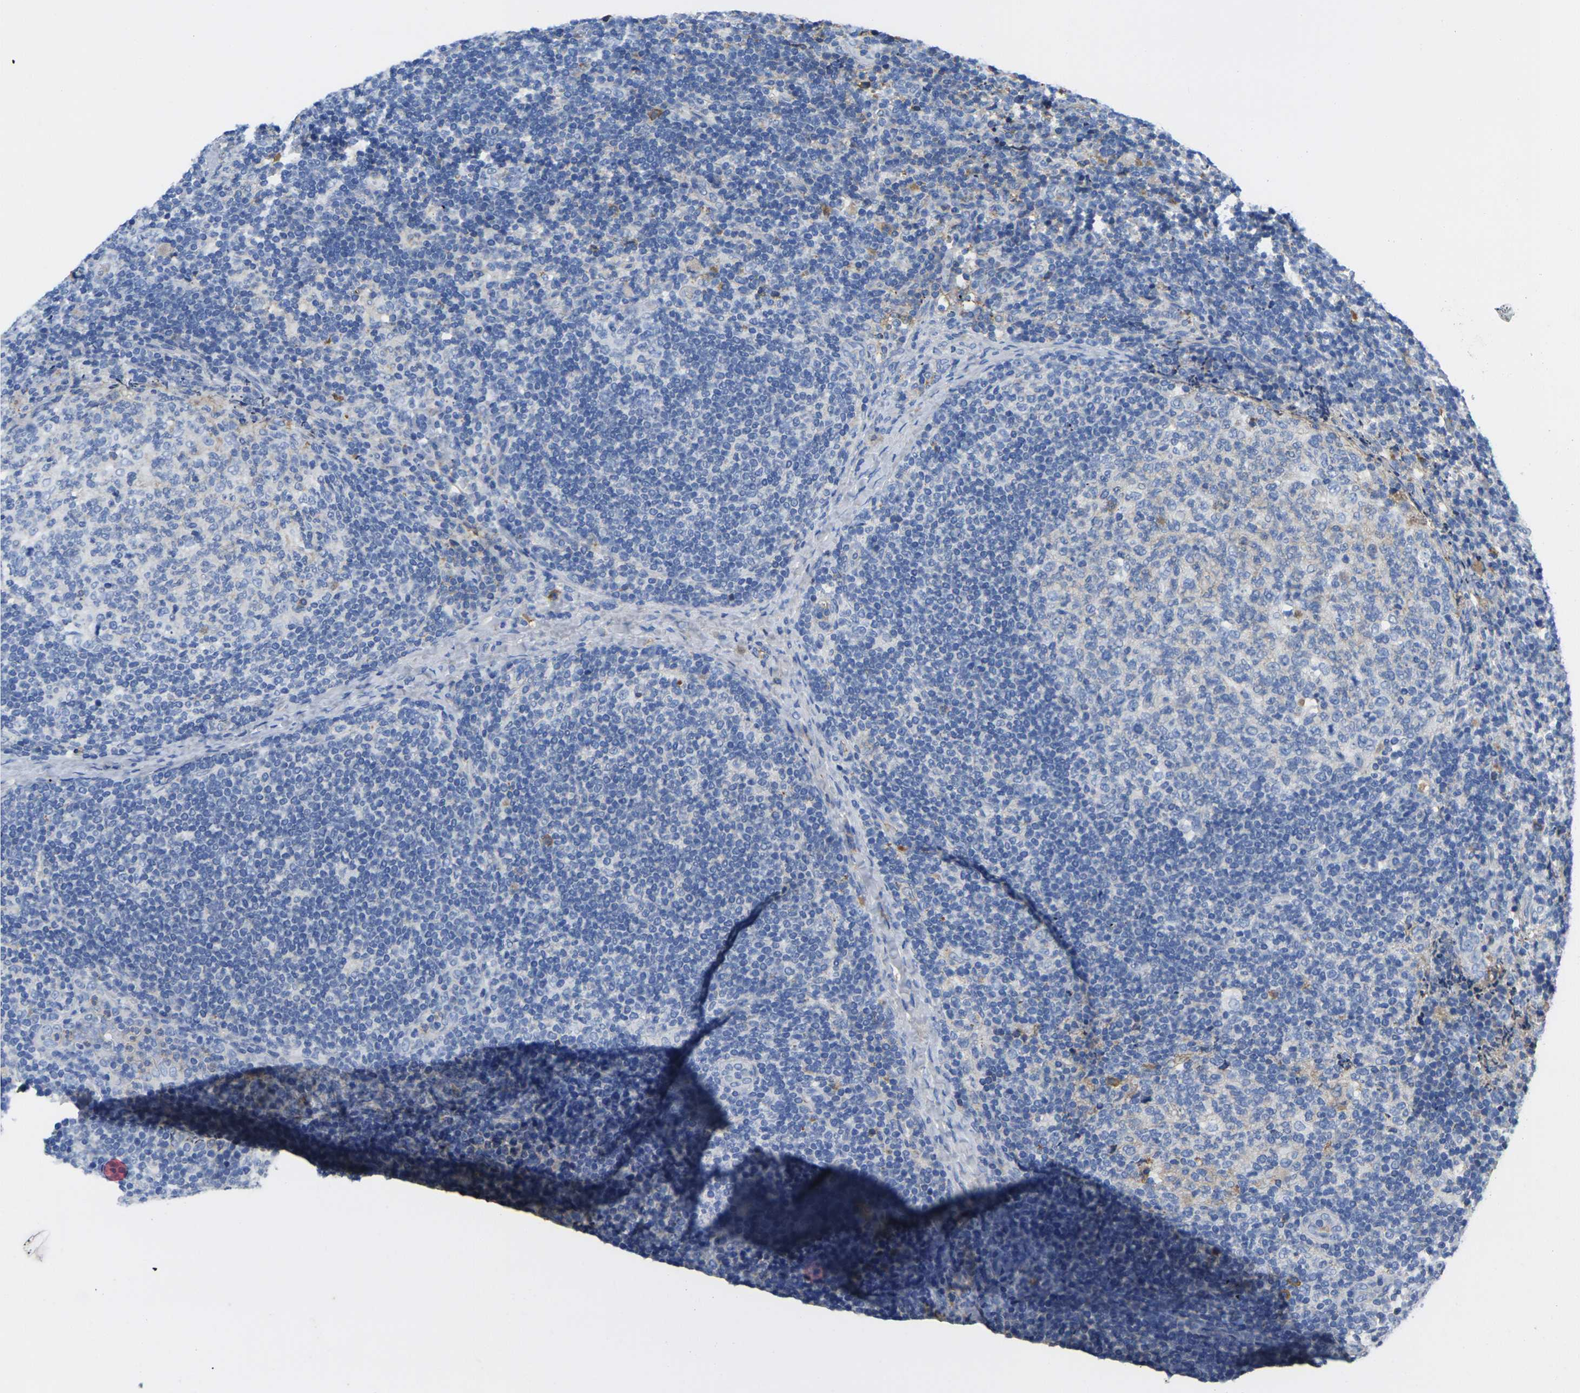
{"staining": {"intensity": "negative", "quantity": "none", "location": "none"}, "tissue": "lymph node", "cell_type": "Germinal center cells", "image_type": "normal", "snomed": [{"axis": "morphology", "description": "Normal tissue, NOS"}, {"axis": "topography", "description": "Lymph node"}], "caption": "This is a photomicrograph of IHC staining of benign lymph node, which shows no staining in germinal center cells.", "gene": "GREM2", "patient": {"sex": "female", "age": 14}}